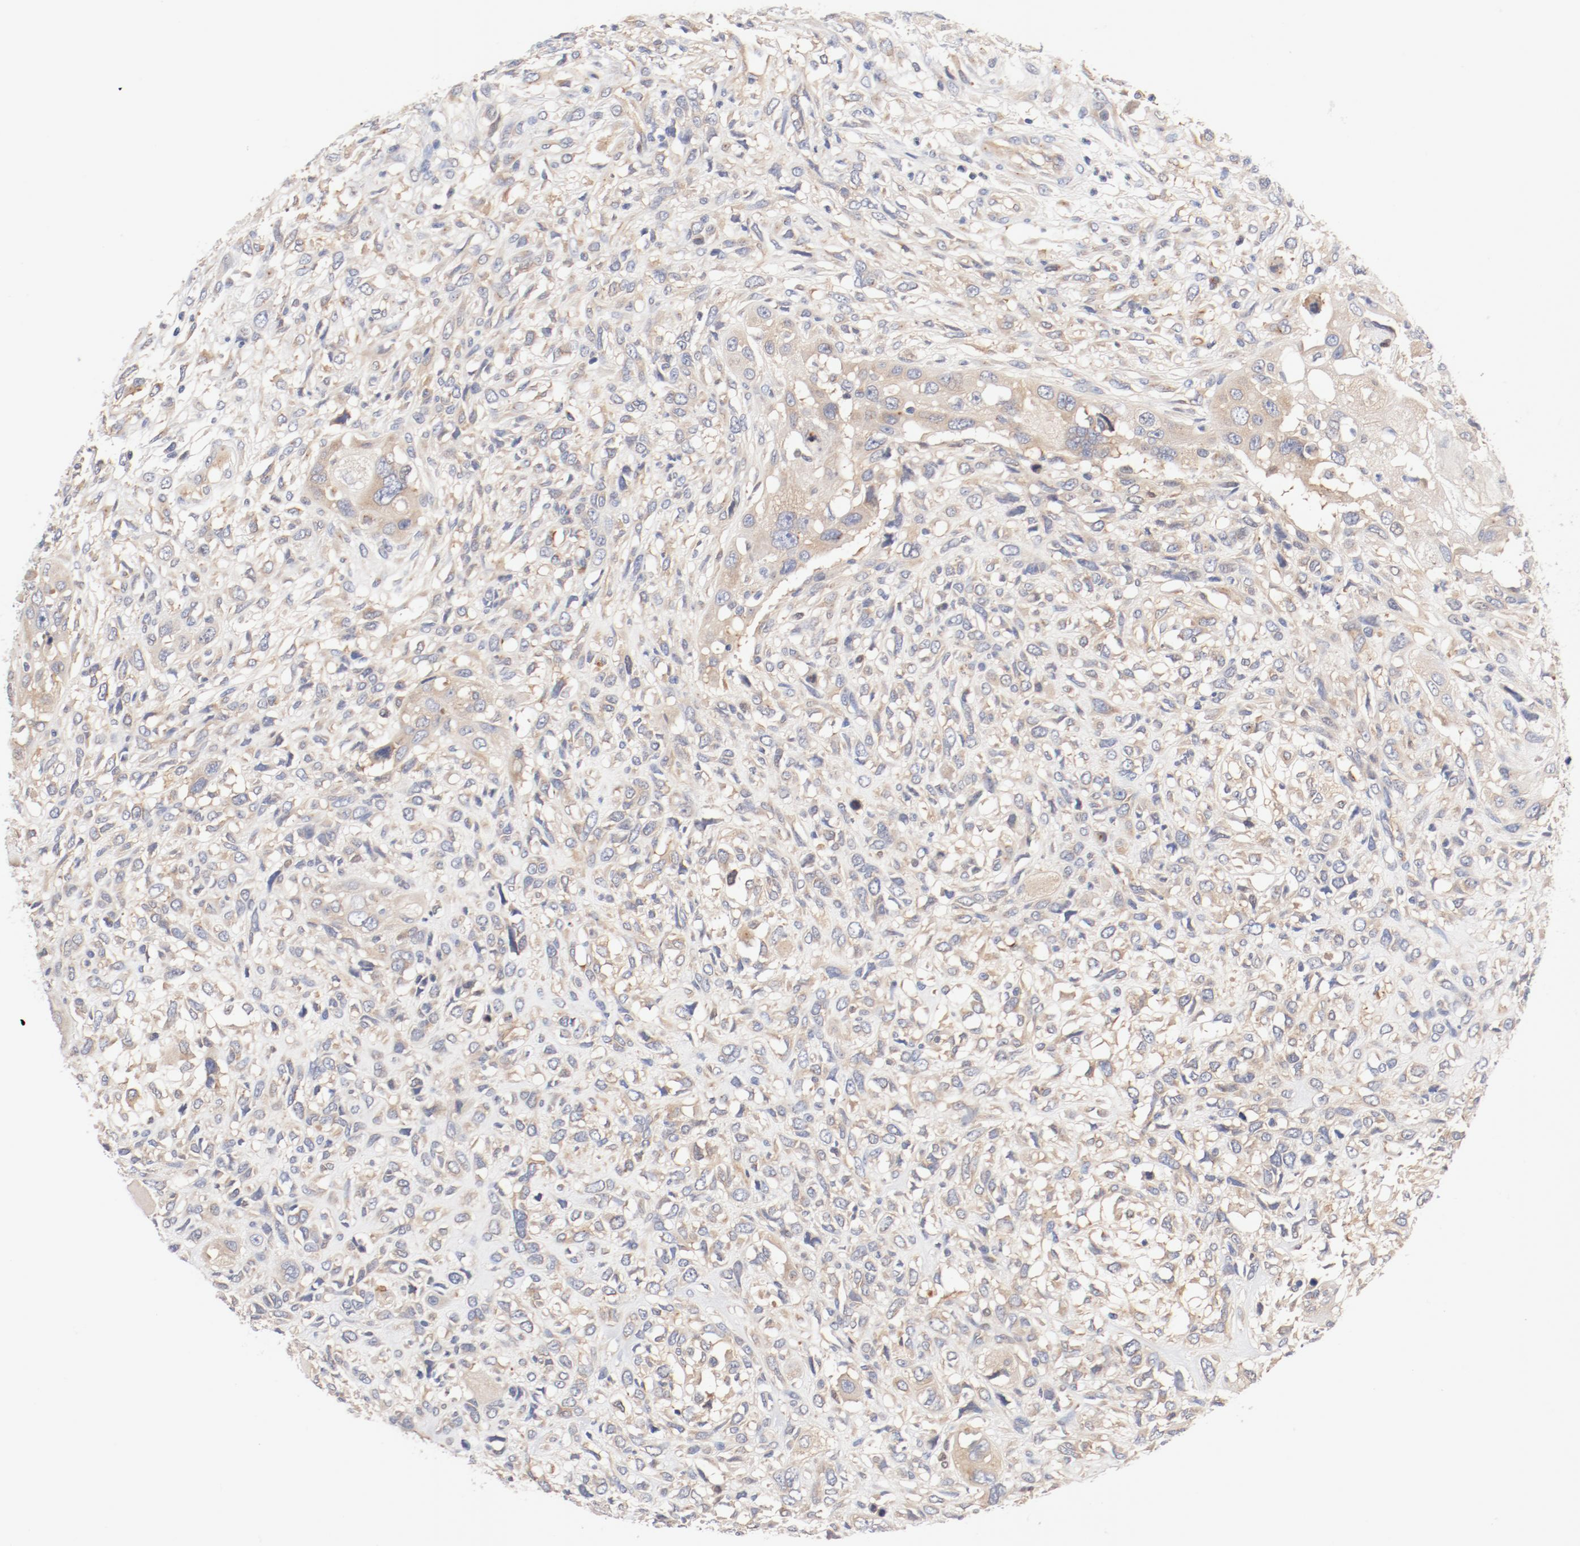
{"staining": {"intensity": "weak", "quantity": "25%-75%", "location": "cytoplasmic/membranous"}, "tissue": "head and neck cancer", "cell_type": "Tumor cells", "image_type": "cancer", "snomed": [{"axis": "morphology", "description": "Neoplasm, malignant, NOS"}, {"axis": "topography", "description": "Salivary gland"}, {"axis": "topography", "description": "Head-Neck"}], "caption": "This micrograph demonstrates head and neck neoplasm (malignant) stained with immunohistochemistry (IHC) to label a protein in brown. The cytoplasmic/membranous of tumor cells show weak positivity for the protein. Nuclei are counter-stained blue.", "gene": "DYNC1H1", "patient": {"sex": "male", "age": 43}}